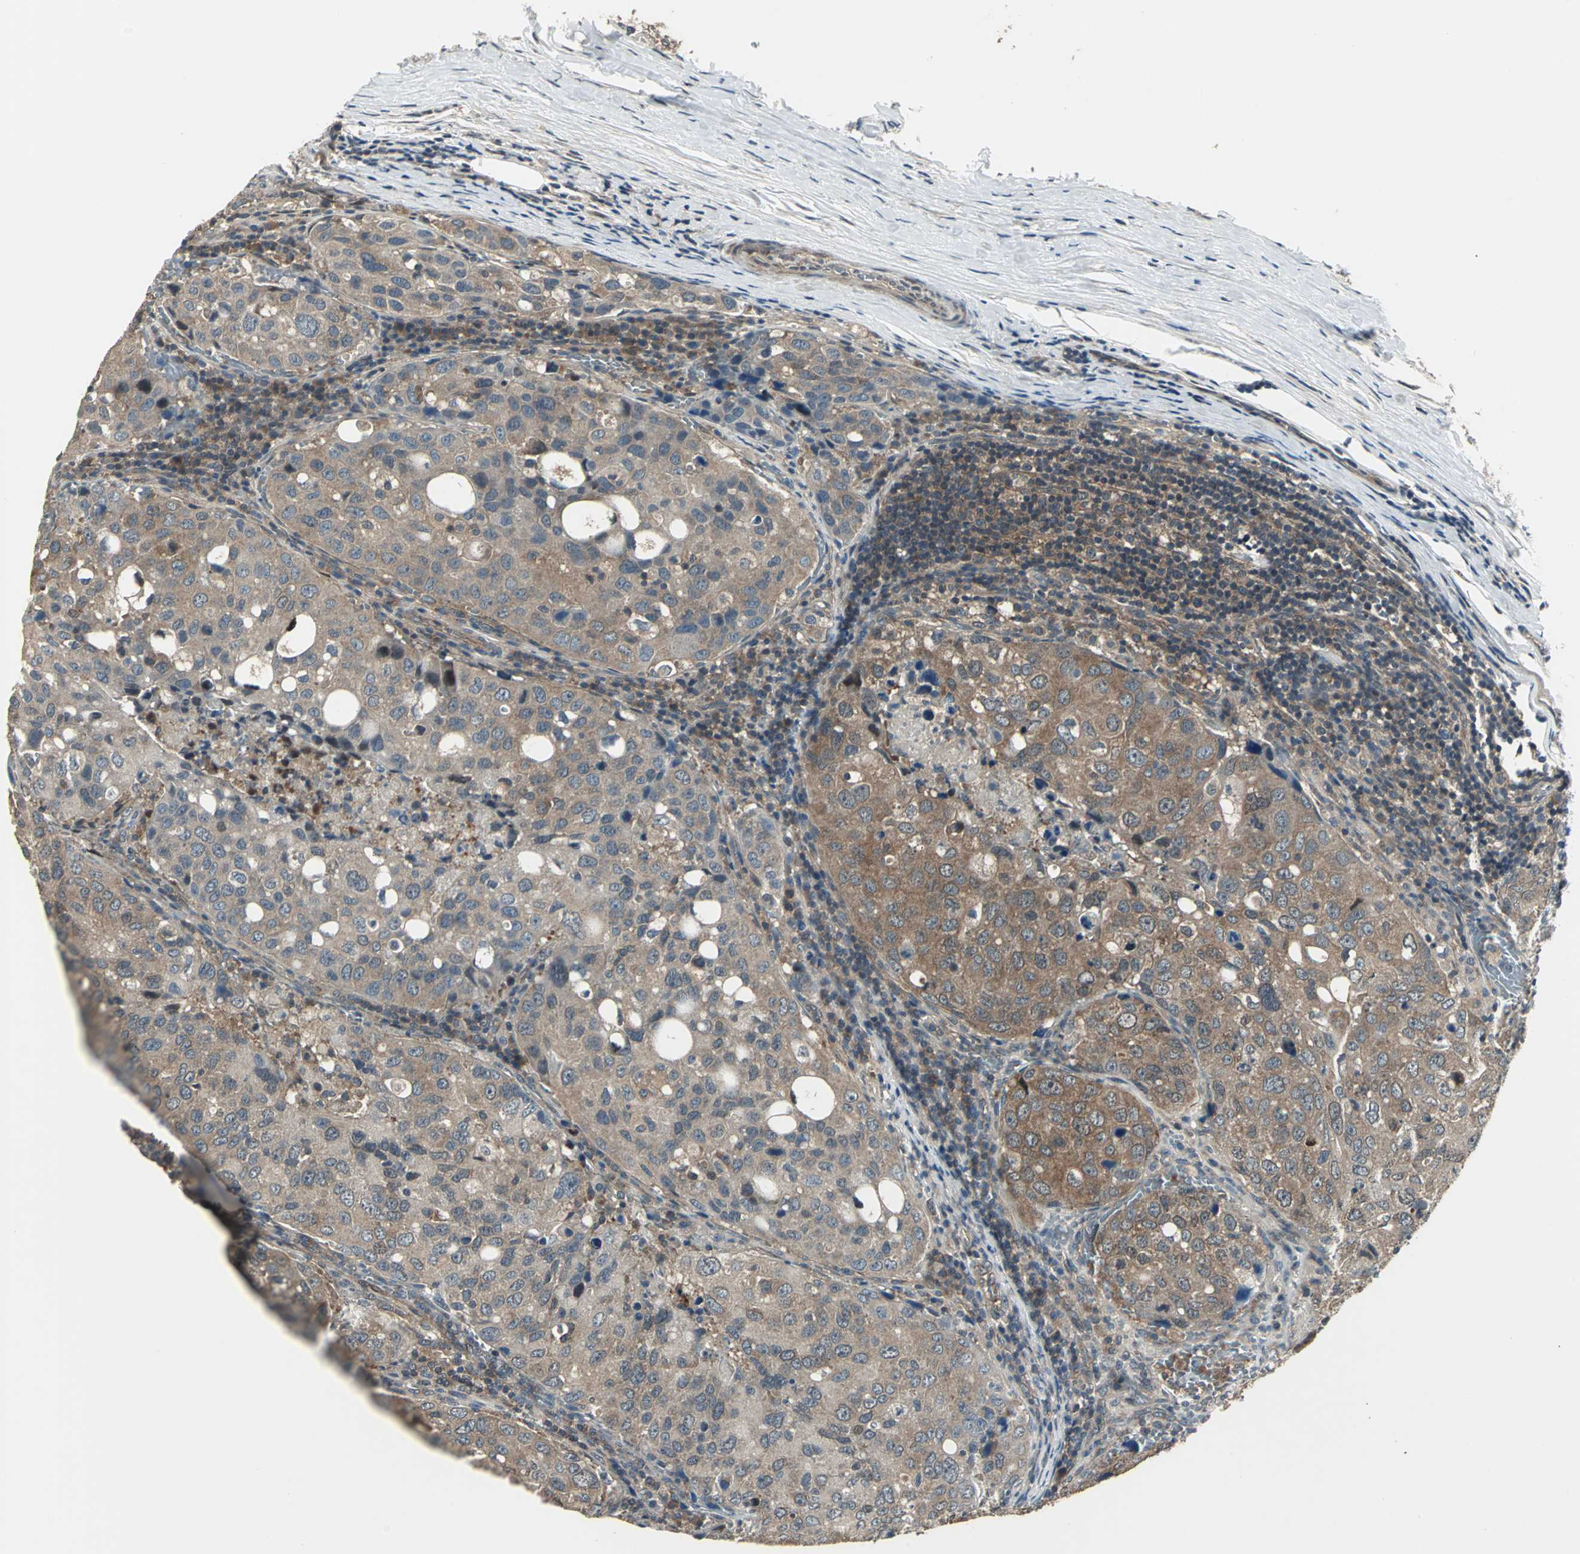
{"staining": {"intensity": "moderate", "quantity": ">75%", "location": "cytoplasmic/membranous"}, "tissue": "urothelial cancer", "cell_type": "Tumor cells", "image_type": "cancer", "snomed": [{"axis": "morphology", "description": "Urothelial carcinoma, High grade"}, {"axis": "topography", "description": "Lymph node"}, {"axis": "topography", "description": "Urinary bladder"}], "caption": "A high-resolution image shows immunohistochemistry staining of urothelial cancer, which shows moderate cytoplasmic/membranous positivity in approximately >75% of tumor cells.", "gene": "PFDN1", "patient": {"sex": "male", "age": 51}}